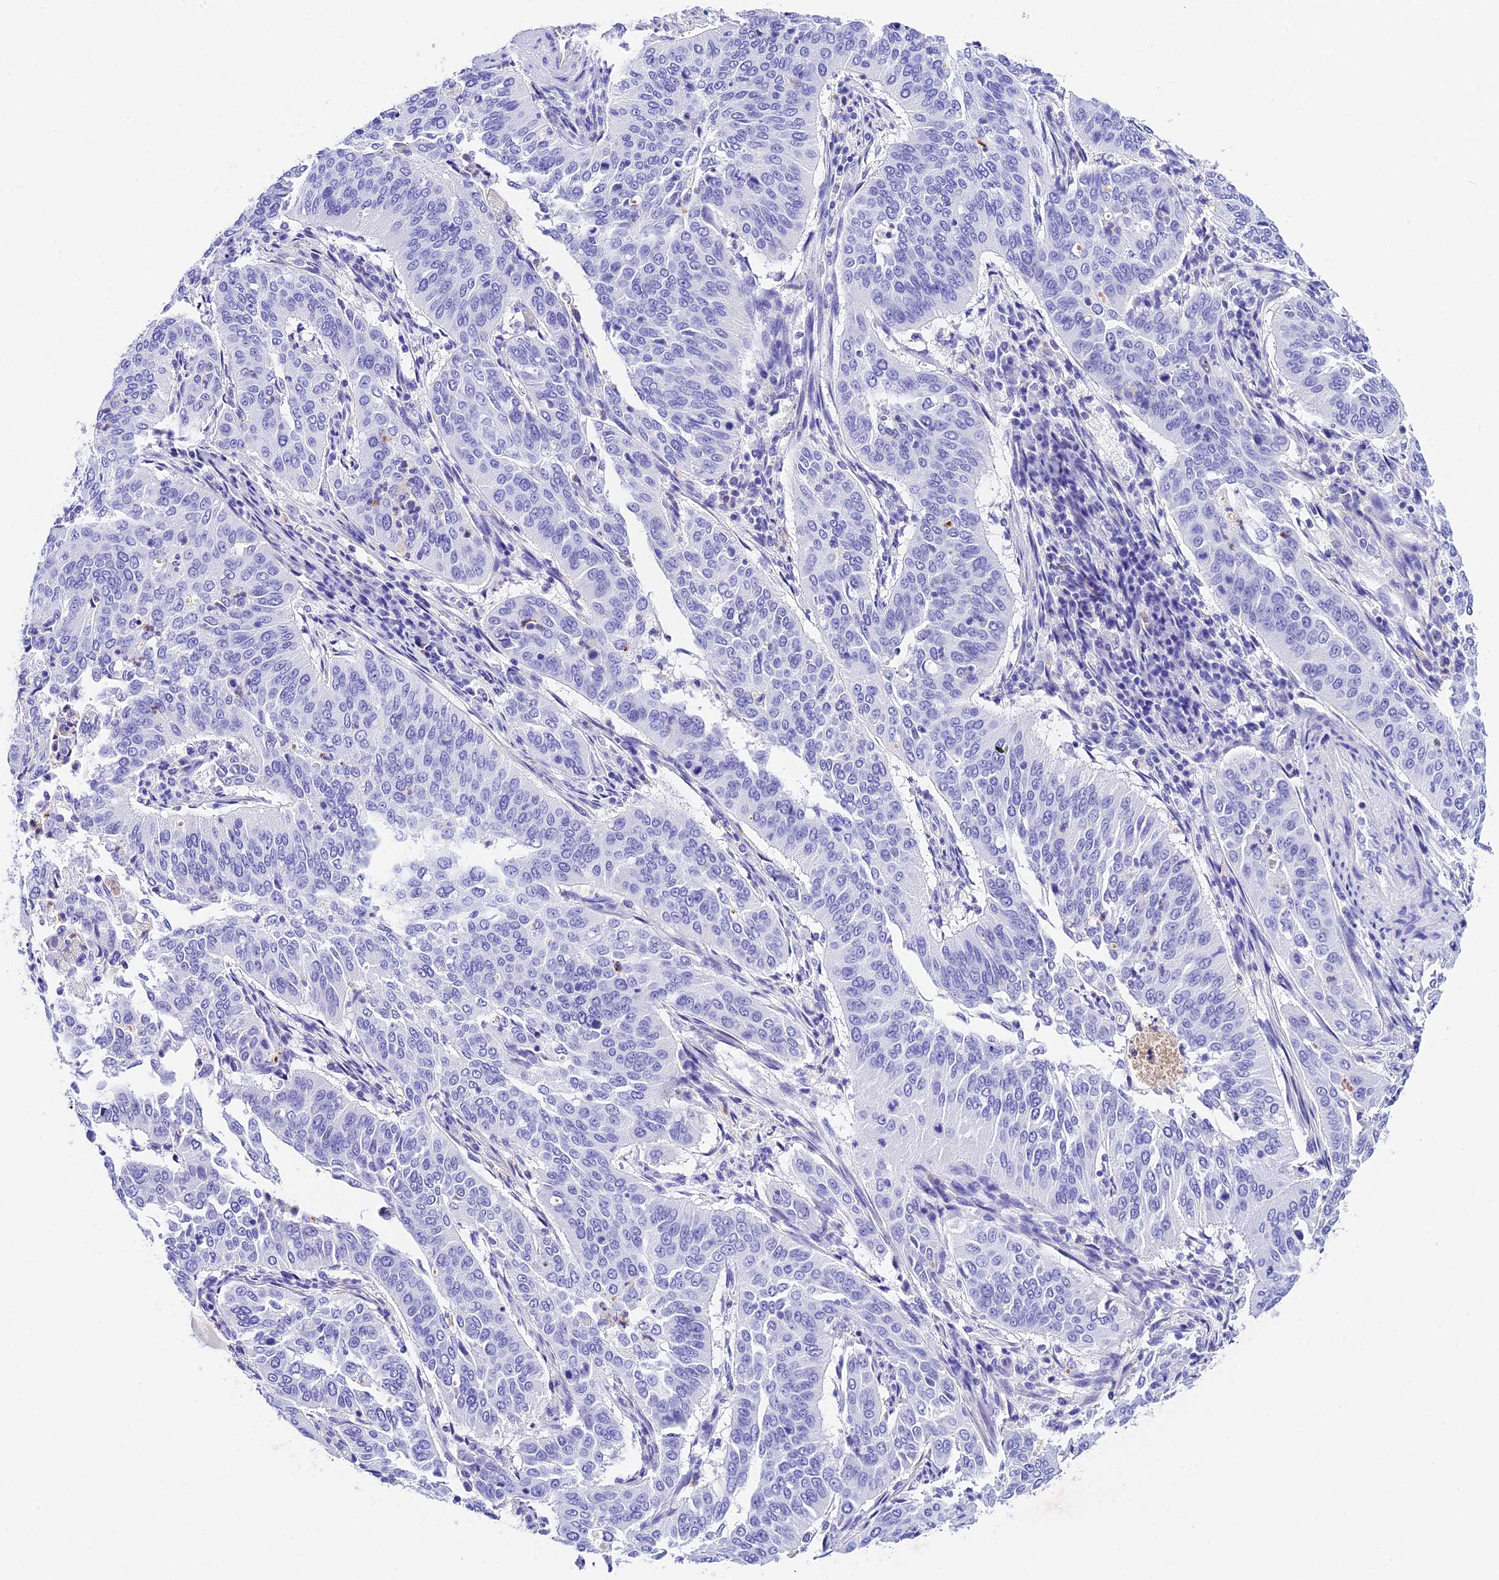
{"staining": {"intensity": "negative", "quantity": "none", "location": "none"}, "tissue": "cervical cancer", "cell_type": "Tumor cells", "image_type": "cancer", "snomed": [{"axis": "morphology", "description": "Normal tissue, NOS"}, {"axis": "morphology", "description": "Squamous cell carcinoma, NOS"}, {"axis": "topography", "description": "Cervix"}], "caption": "The histopathology image shows no significant expression in tumor cells of cervical cancer.", "gene": "PSG11", "patient": {"sex": "female", "age": 39}}